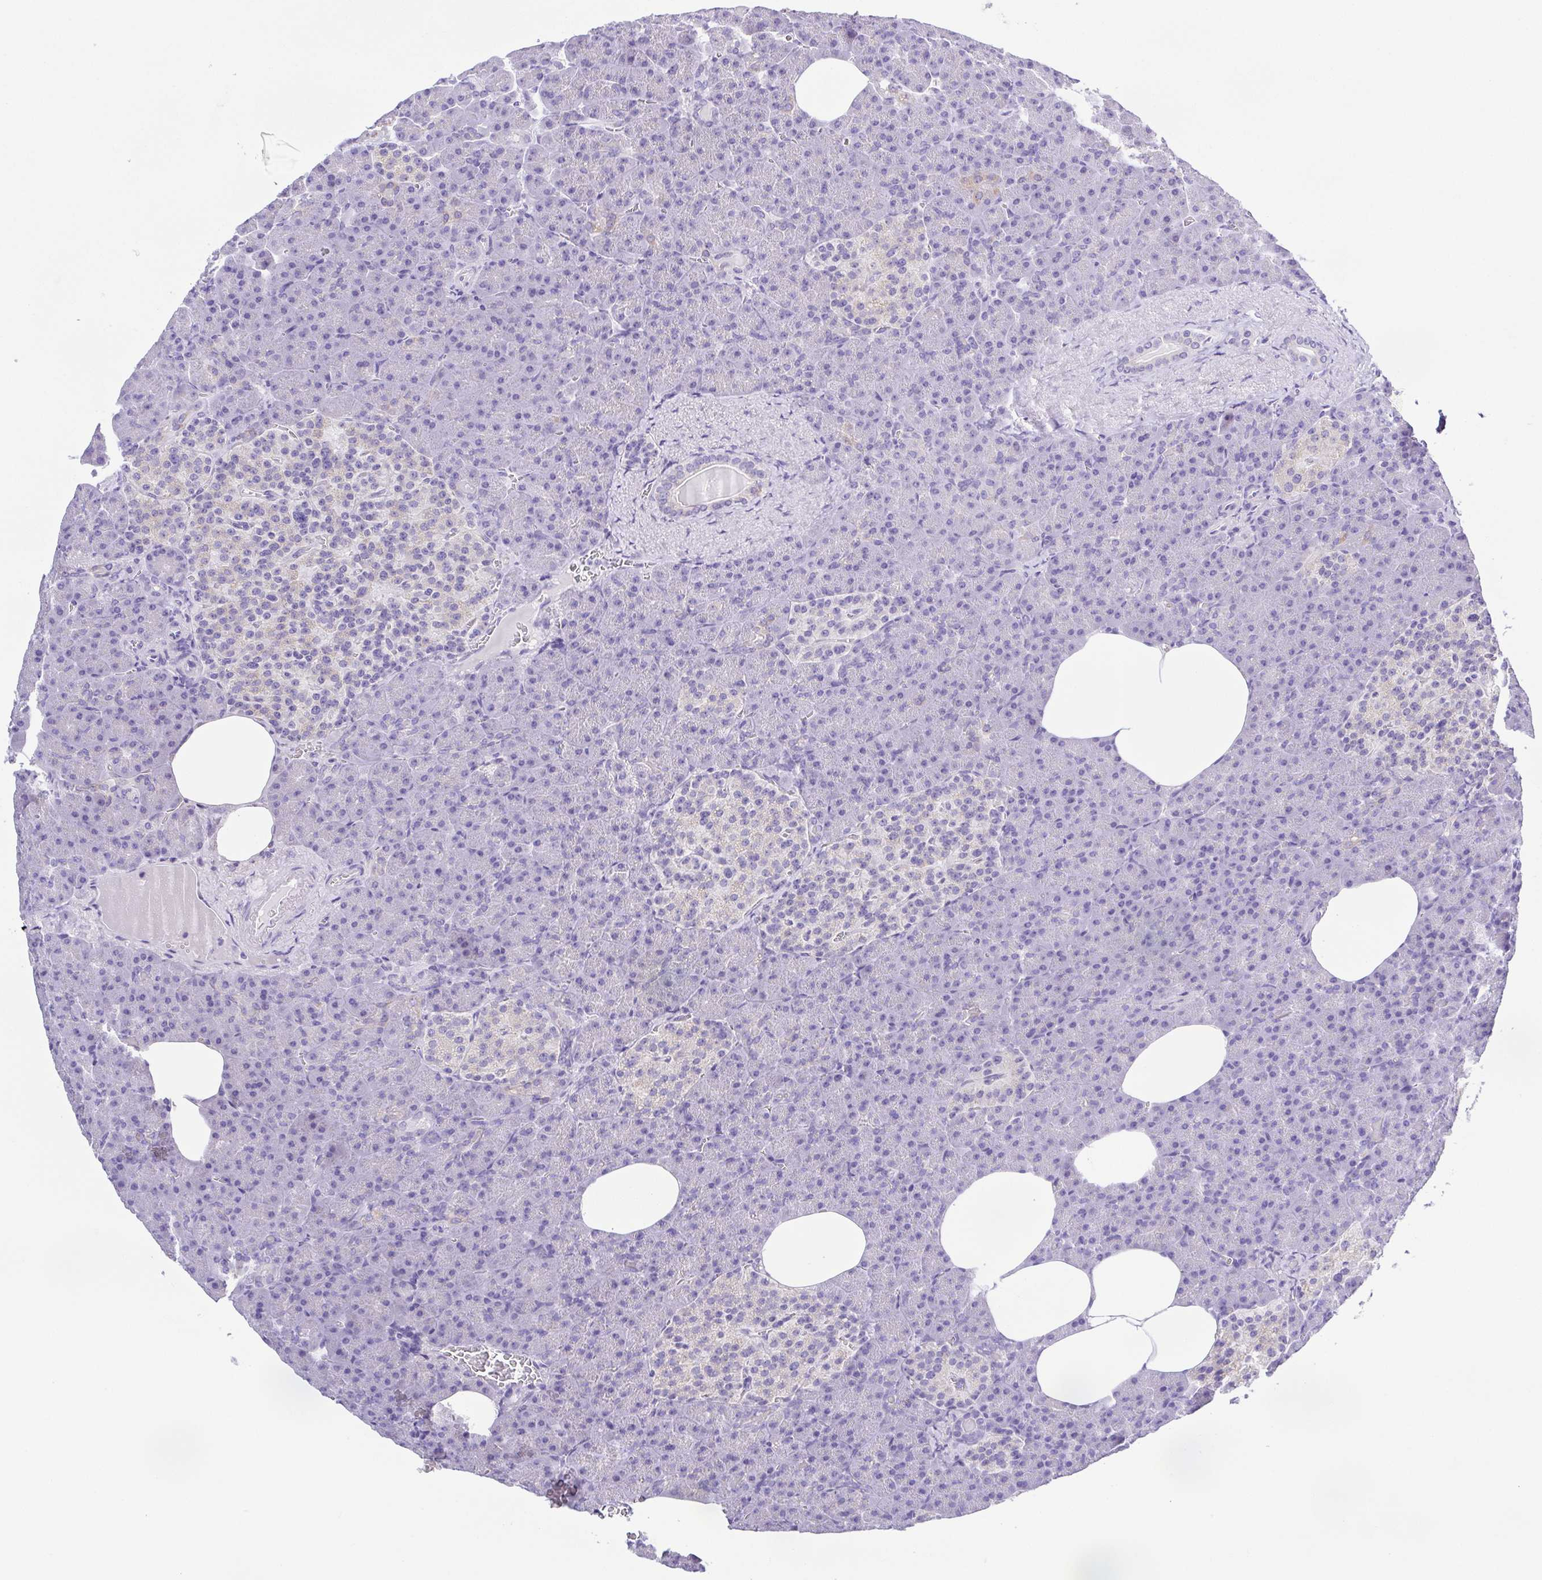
{"staining": {"intensity": "negative", "quantity": "none", "location": "none"}, "tissue": "pancreas", "cell_type": "Exocrine glandular cells", "image_type": "normal", "snomed": [{"axis": "morphology", "description": "Normal tissue, NOS"}, {"axis": "topography", "description": "Pancreas"}], "caption": "Photomicrograph shows no protein positivity in exocrine glandular cells of unremarkable pancreas. The staining was performed using DAB to visualize the protein expression in brown, while the nuclei were stained in blue with hematoxylin (Magnification: 20x).", "gene": "CD72", "patient": {"sex": "female", "age": 74}}